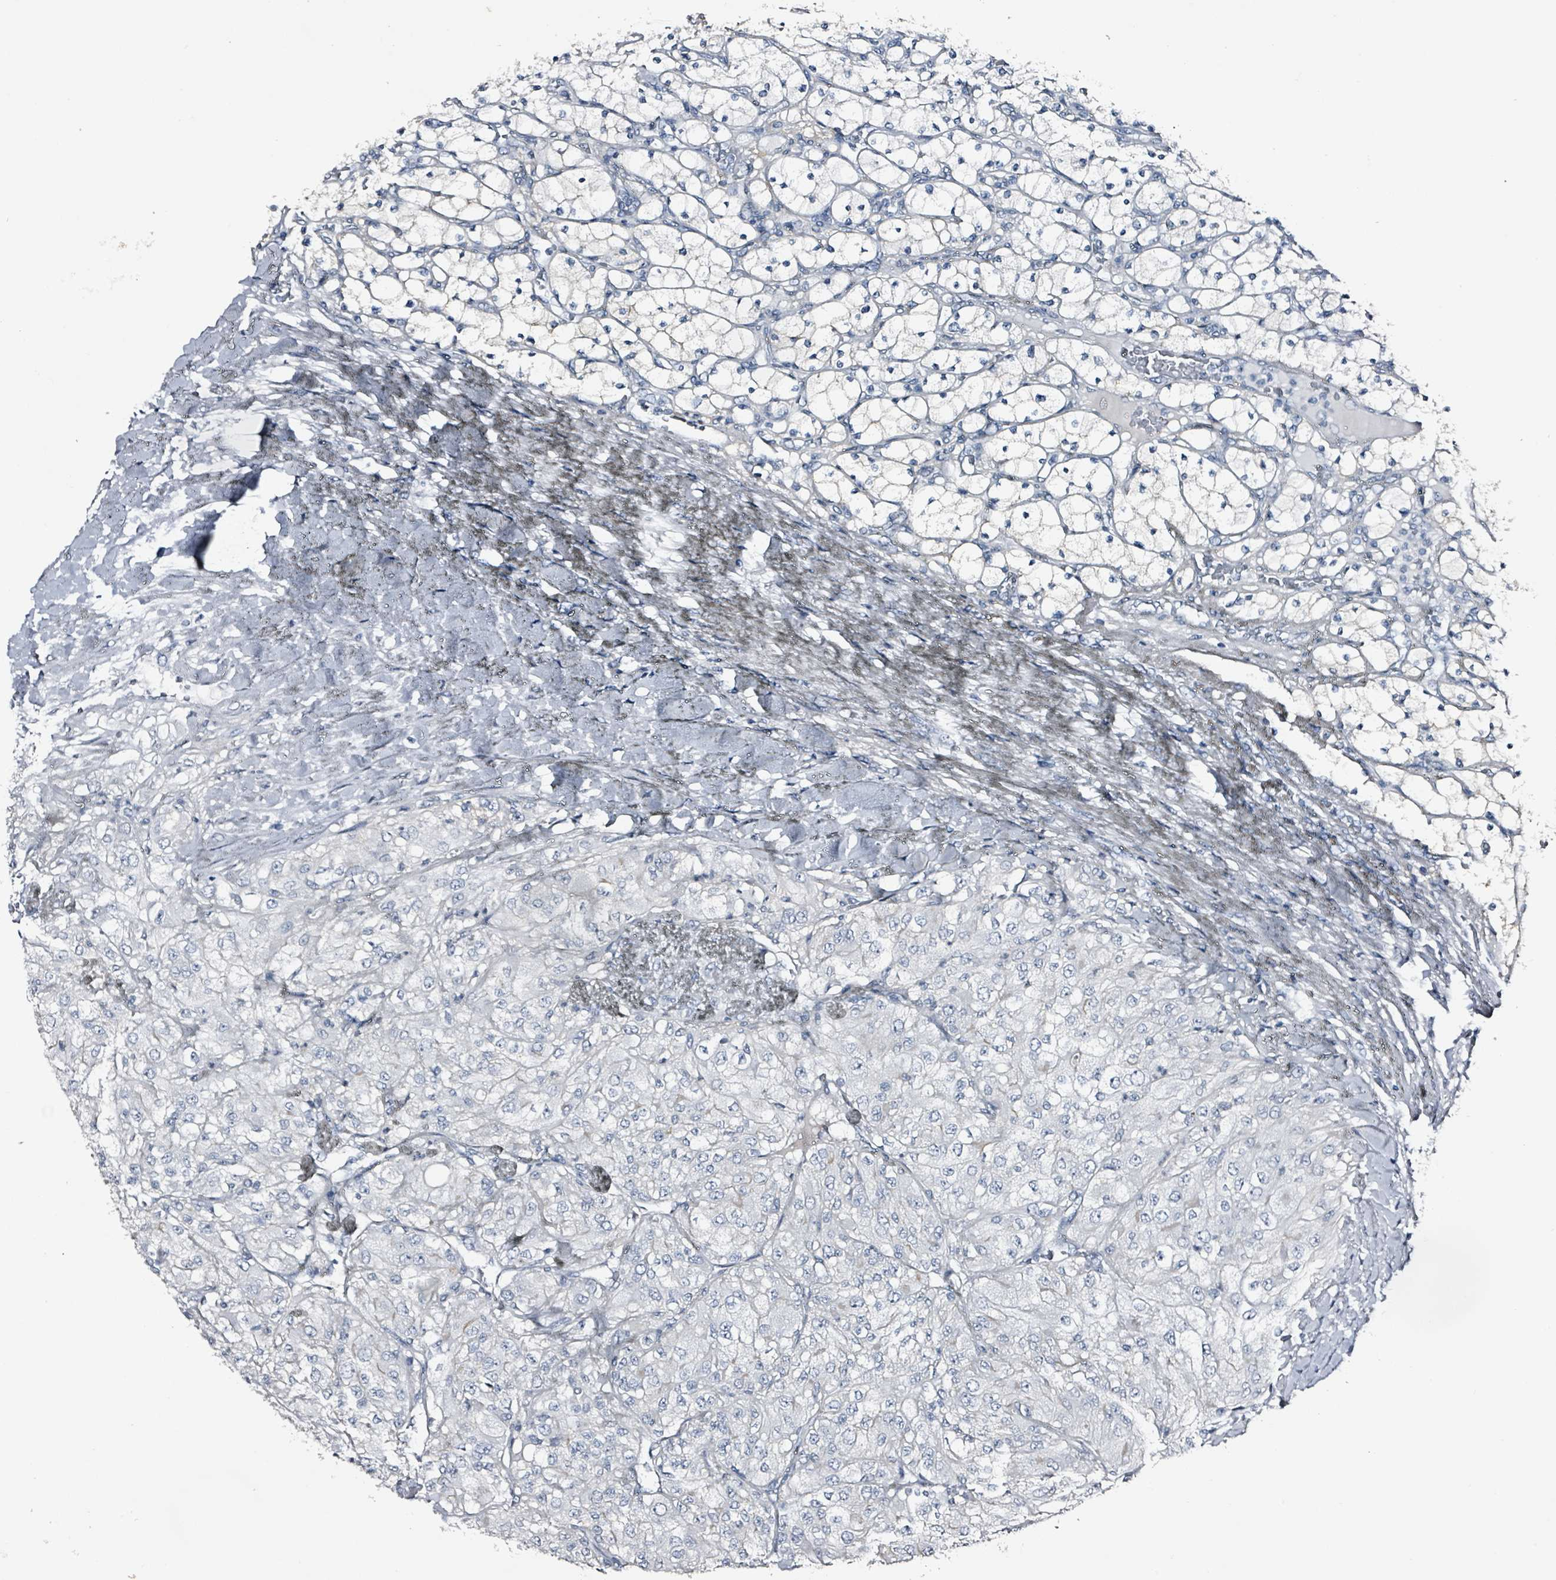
{"staining": {"intensity": "negative", "quantity": "none", "location": "none"}, "tissue": "renal cancer", "cell_type": "Tumor cells", "image_type": "cancer", "snomed": [{"axis": "morphology", "description": "Adenocarcinoma, NOS"}, {"axis": "topography", "description": "Kidney"}], "caption": "Immunohistochemistry histopathology image of neoplastic tissue: renal cancer stained with DAB demonstrates no significant protein staining in tumor cells.", "gene": "CA9", "patient": {"sex": "male", "age": 80}}